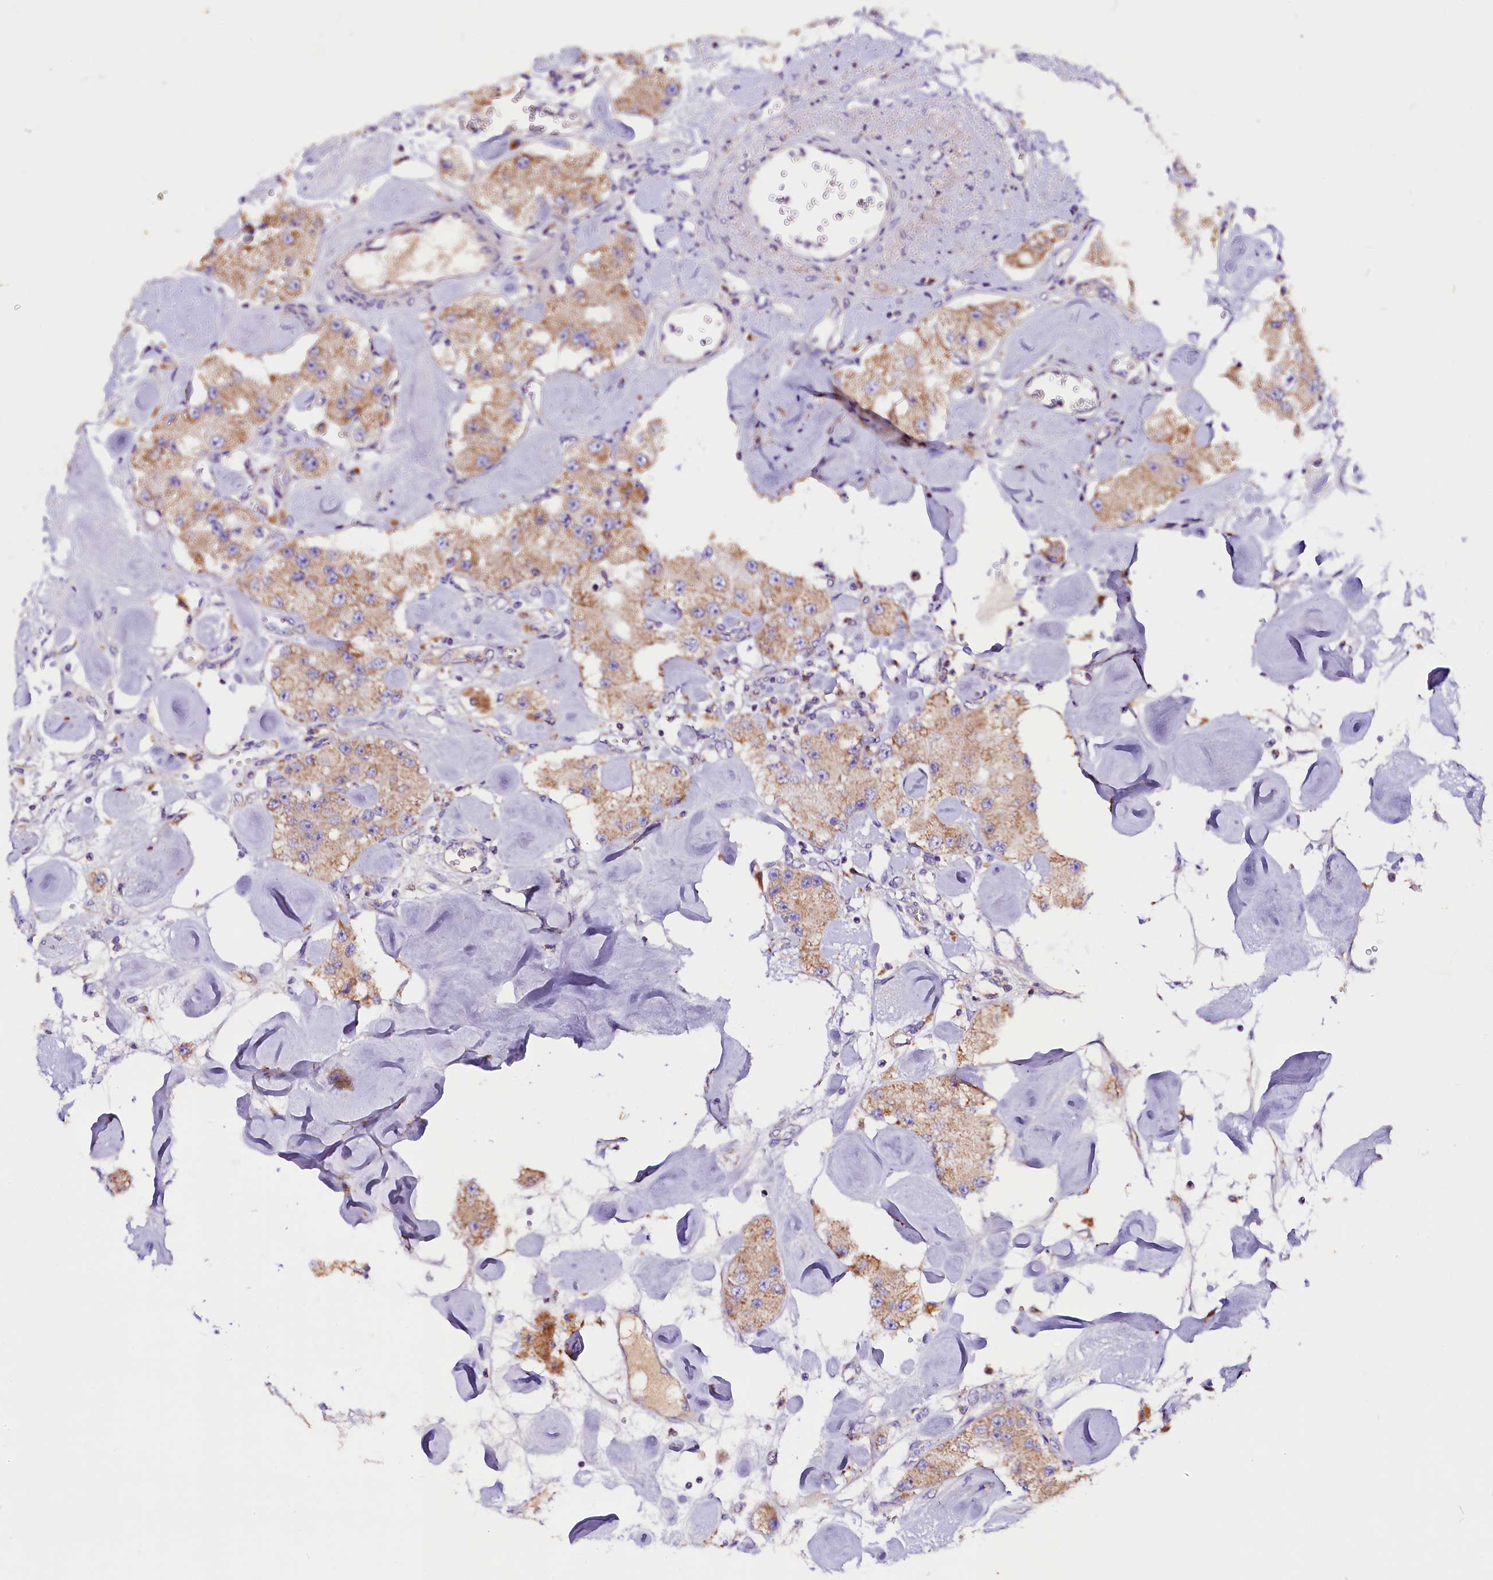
{"staining": {"intensity": "weak", "quantity": ">75%", "location": "cytoplasmic/membranous"}, "tissue": "carcinoid", "cell_type": "Tumor cells", "image_type": "cancer", "snomed": [{"axis": "morphology", "description": "Carcinoid, malignant, NOS"}, {"axis": "topography", "description": "Pancreas"}], "caption": "Immunohistochemistry (IHC) histopathology image of carcinoid (malignant) stained for a protein (brown), which reveals low levels of weak cytoplasmic/membranous expression in about >75% of tumor cells.", "gene": "SIX5", "patient": {"sex": "male", "age": 41}}